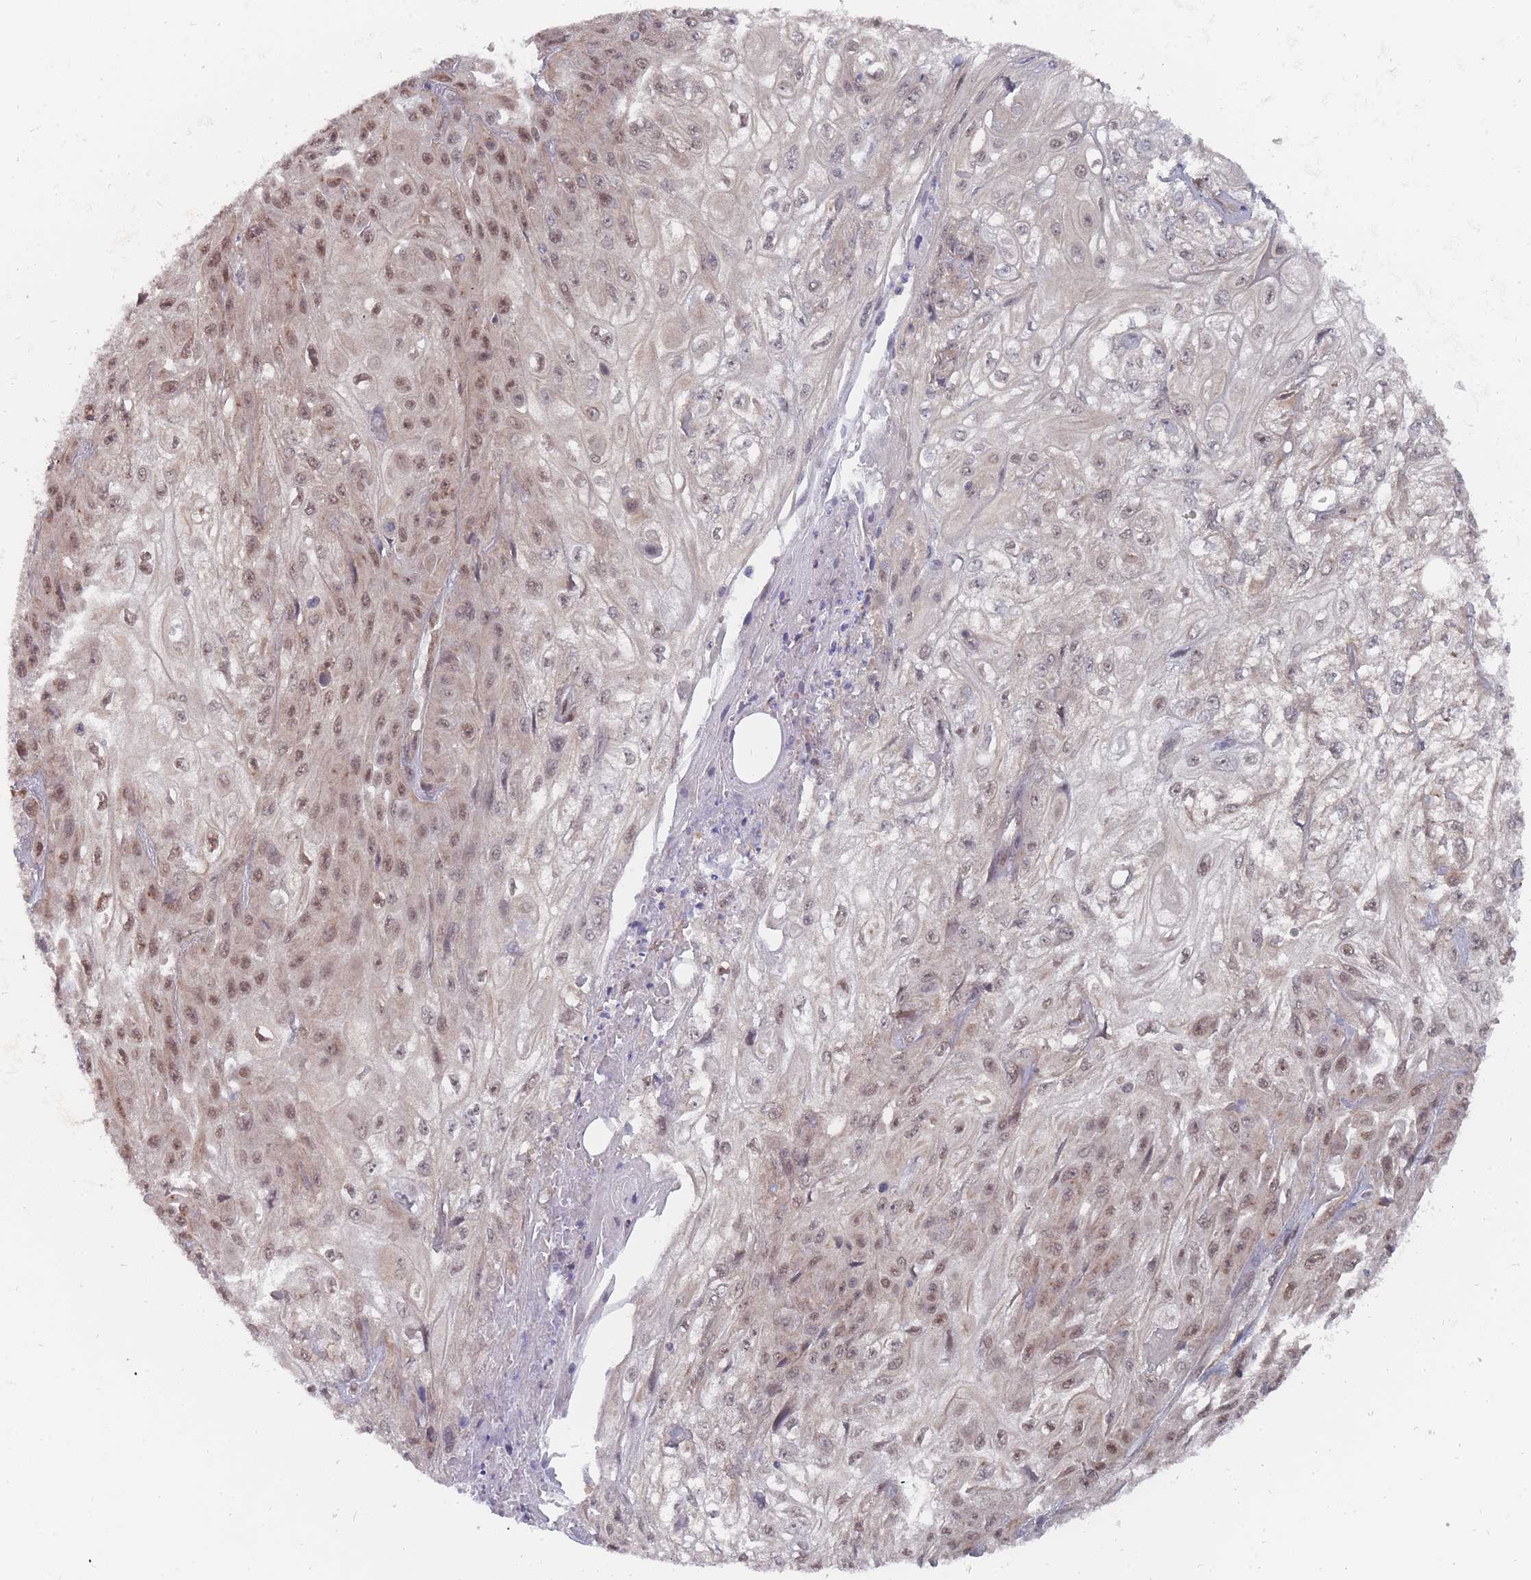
{"staining": {"intensity": "moderate", "quantity": ">75%", "location": "nuclear"}, "tissue": "skin cancer", "cell_type": "Tumor cells", "image_type": "cancer", "snomed": [{"axis": "morphology", "description": "Squamous cell carcinoma, NOS"}, {"axis": "morphology", "description": "Squamous cell carcinoma, metastatic, NOS"}, {"axis": "topography", "description": "Skin"}, {"axis": "topography", "description": "Lymph node"}], "caption": "High-power microscopy captured an immunohistochemistry (IHC) micrograph of skin cancer (squamous cell carcinoma), revealing moderate nuclear expression in approximately >75% of tumor cells.", "gene": "NKD1", "patient": {"sex": "male", "age": 75}}